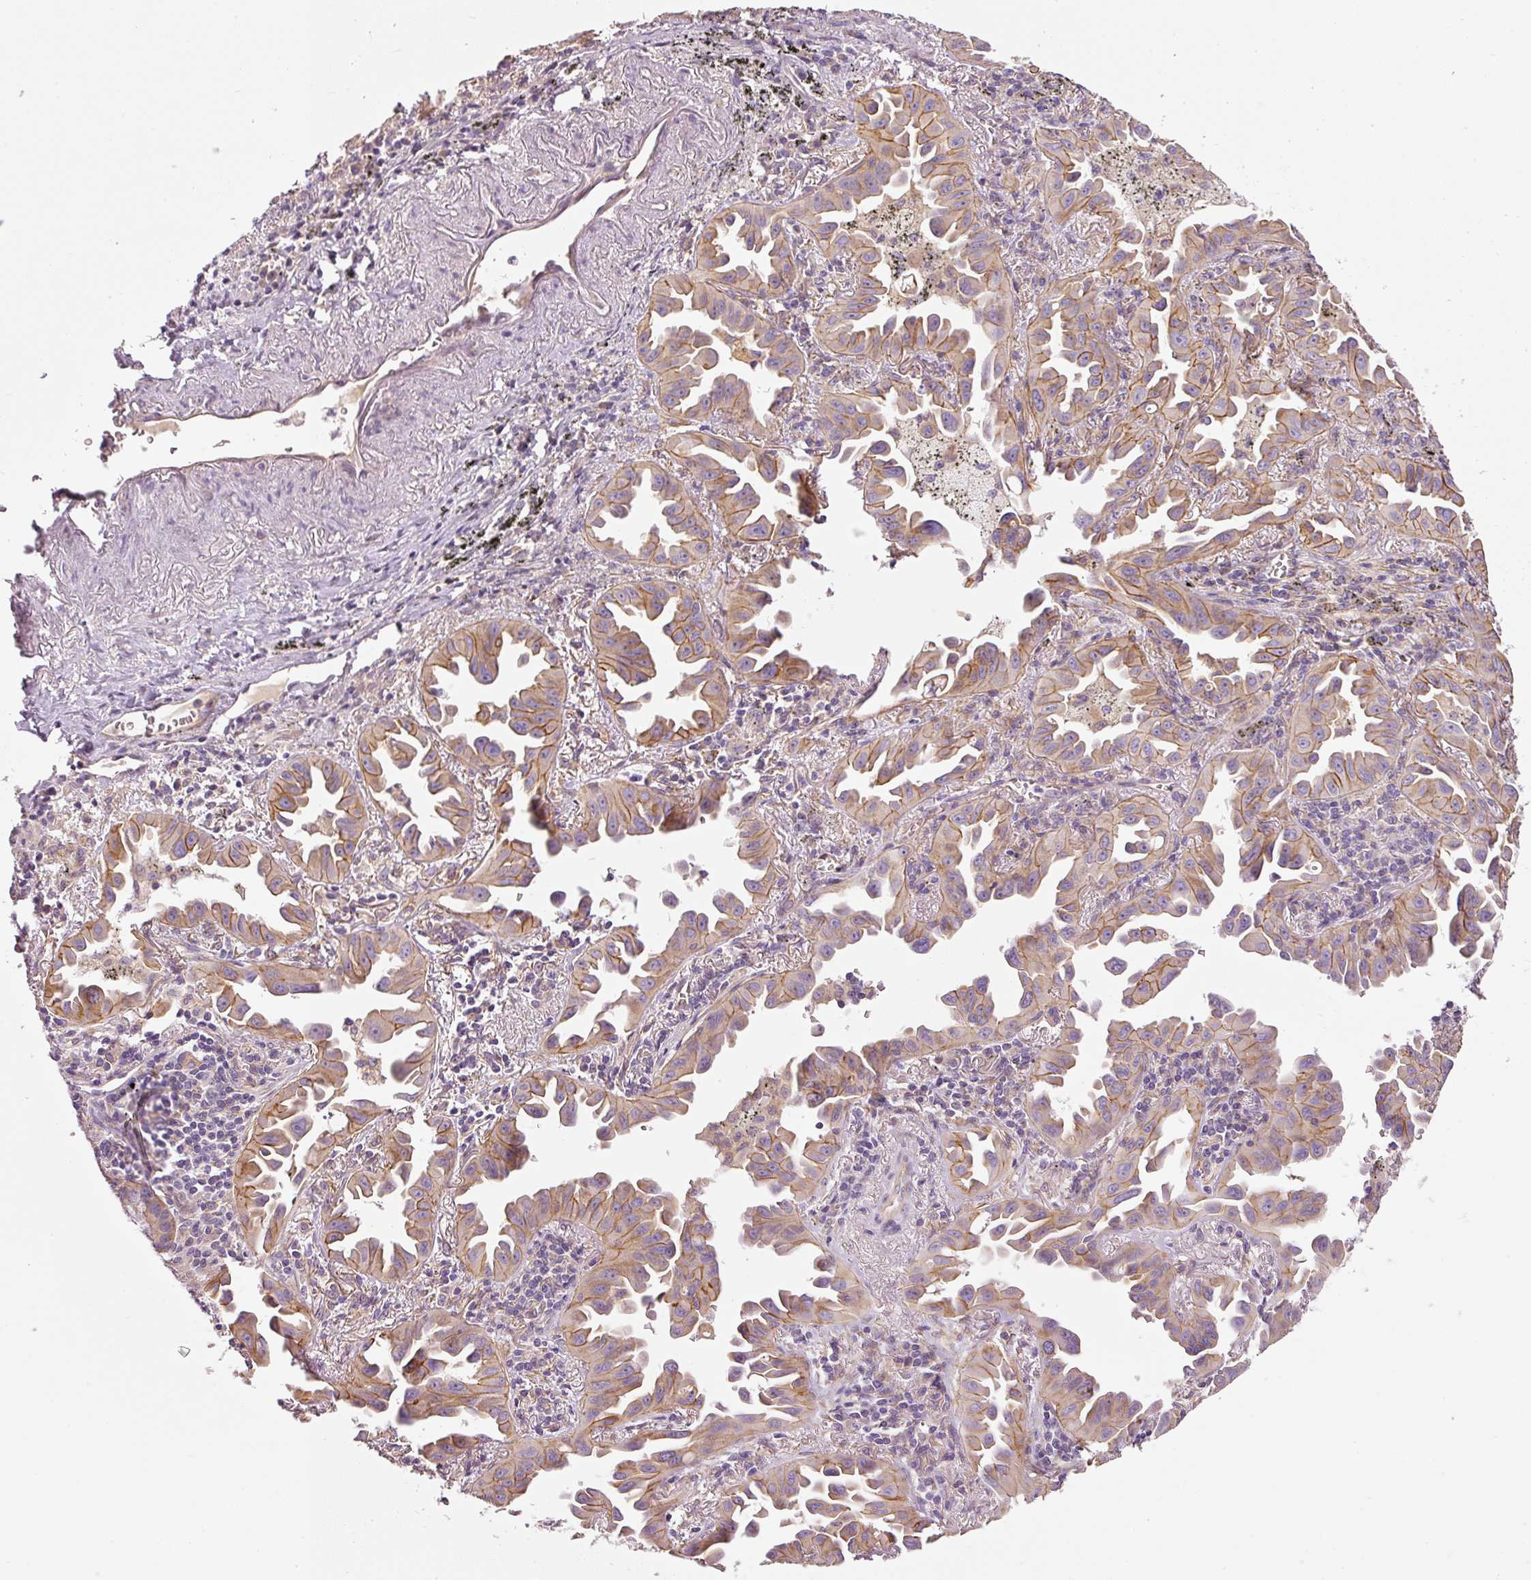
{"staining": {"intensity": "moderate", "quantity": ">75%", "location": "cytoplasmic/membranous"}, "tissue": "lung cancer", "cell_type": "Tumor cells", "image_type": "cancer", "snomed": [{"axis": "morphology", "description": "Adenocarcinoma, NOS"}, {"axis": "topography", "description": "Lung"}], "caption": "A photomicrograph of lung cancer stained for a protein displays moderate cytoplasmic/membranous brown staining in tumor cells.", "gene": "OSR2", "patient": {"sex": "male", "age": 68}}